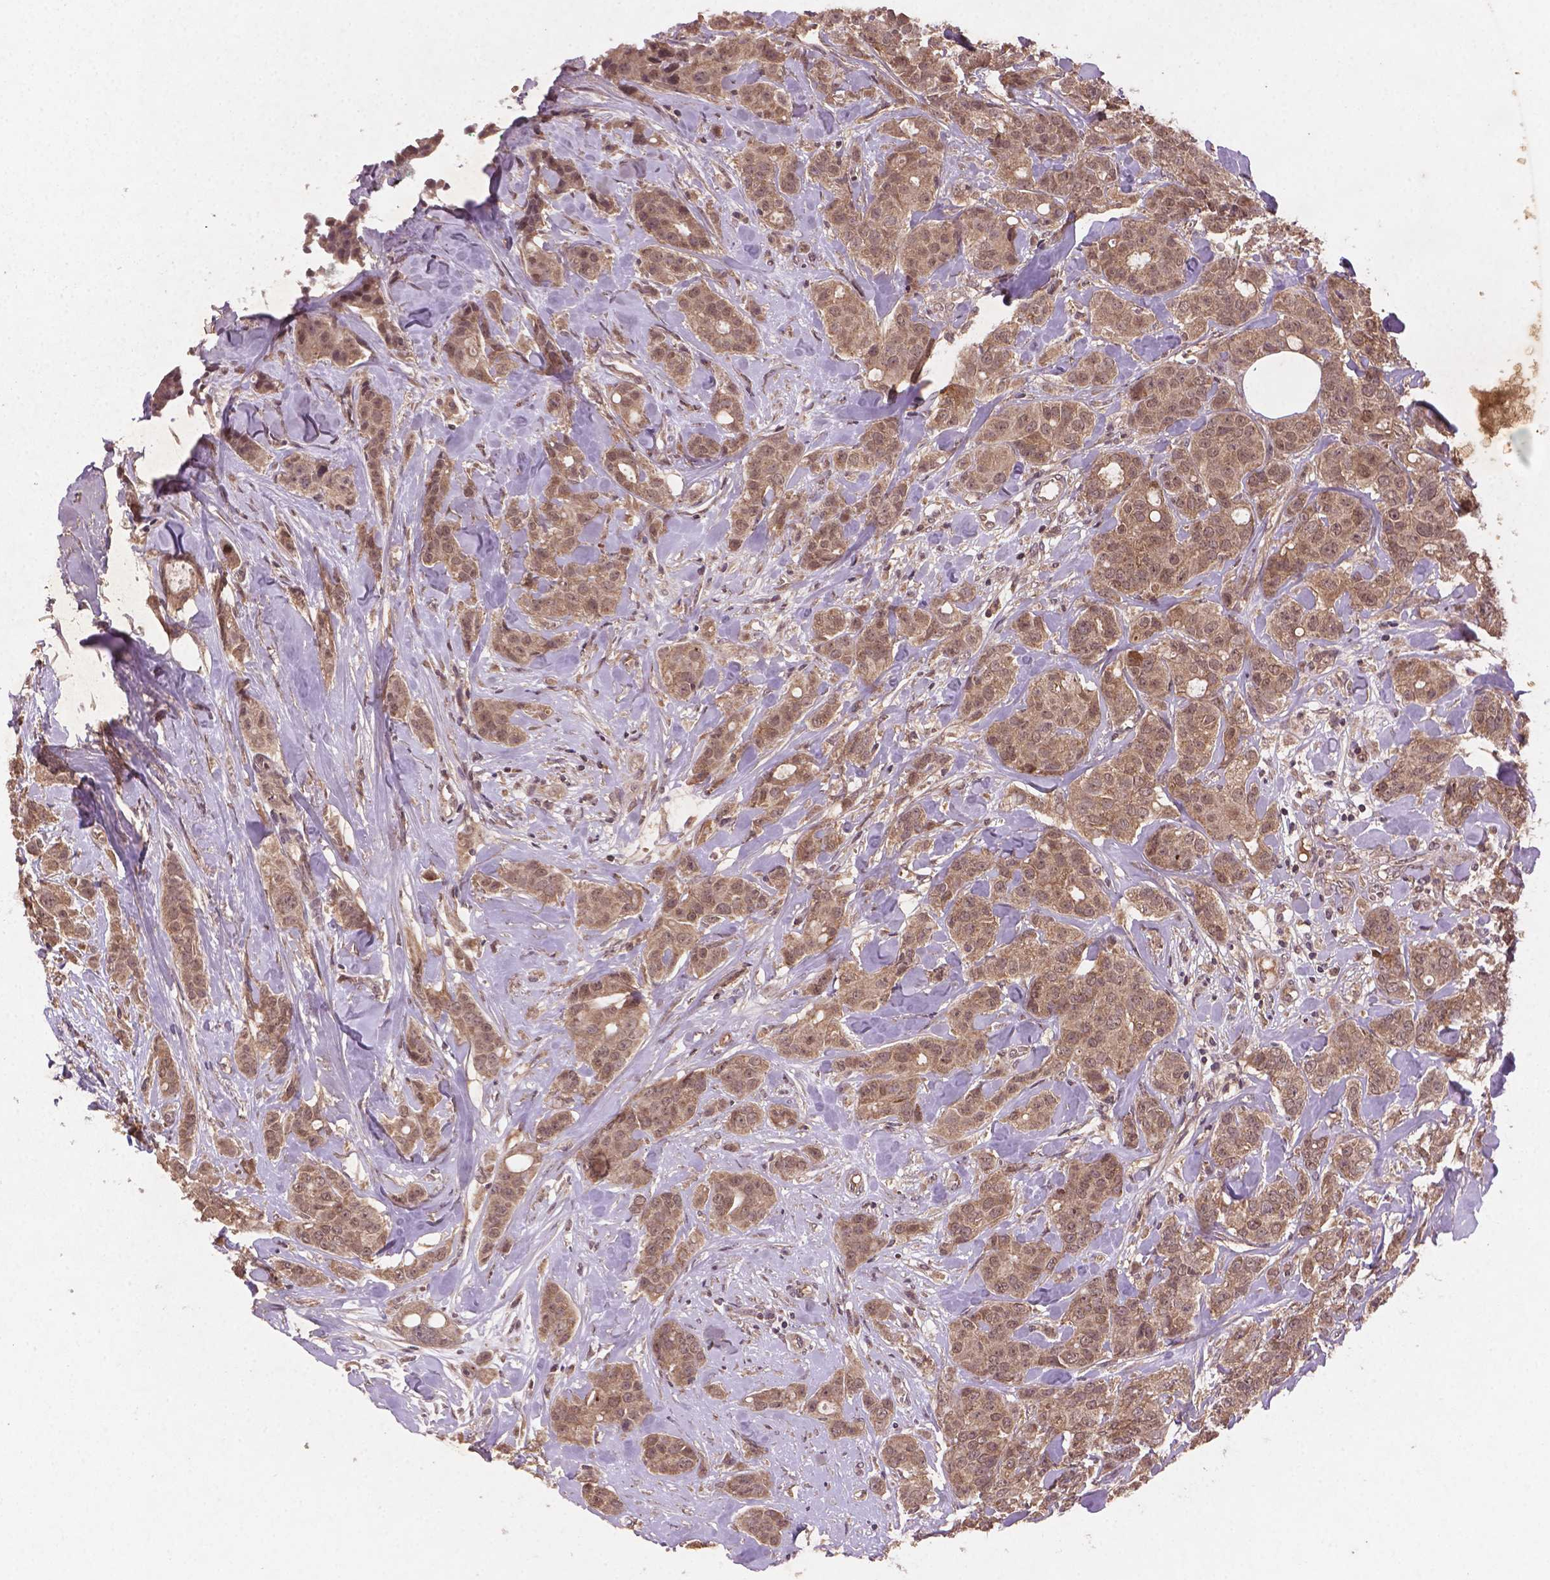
{"staining": {"intensity": "weak", "quantity": ">75%", "location": "cytoplasmic/membranous,nuclear"}, "tissue": "breast cancer", "cell_type": "Tumor cells", "image_type": "cancer", "snomed": [{"axis": "morphology", "description": "Duct carcinoma"}, {"axis": "topography", "description": "Breast"}], "caption": "Immunohistochemistry photomicrograph of breast cancer (invasive ductal carcinoma) stained for a protein (brown), which reveals low levels of weak cytoplasmic/membranous and nuclear expression in approximately >75% of tumor cells.", "gene": "NIPAL2", "patient": {"sex": "female", "age": 43}}